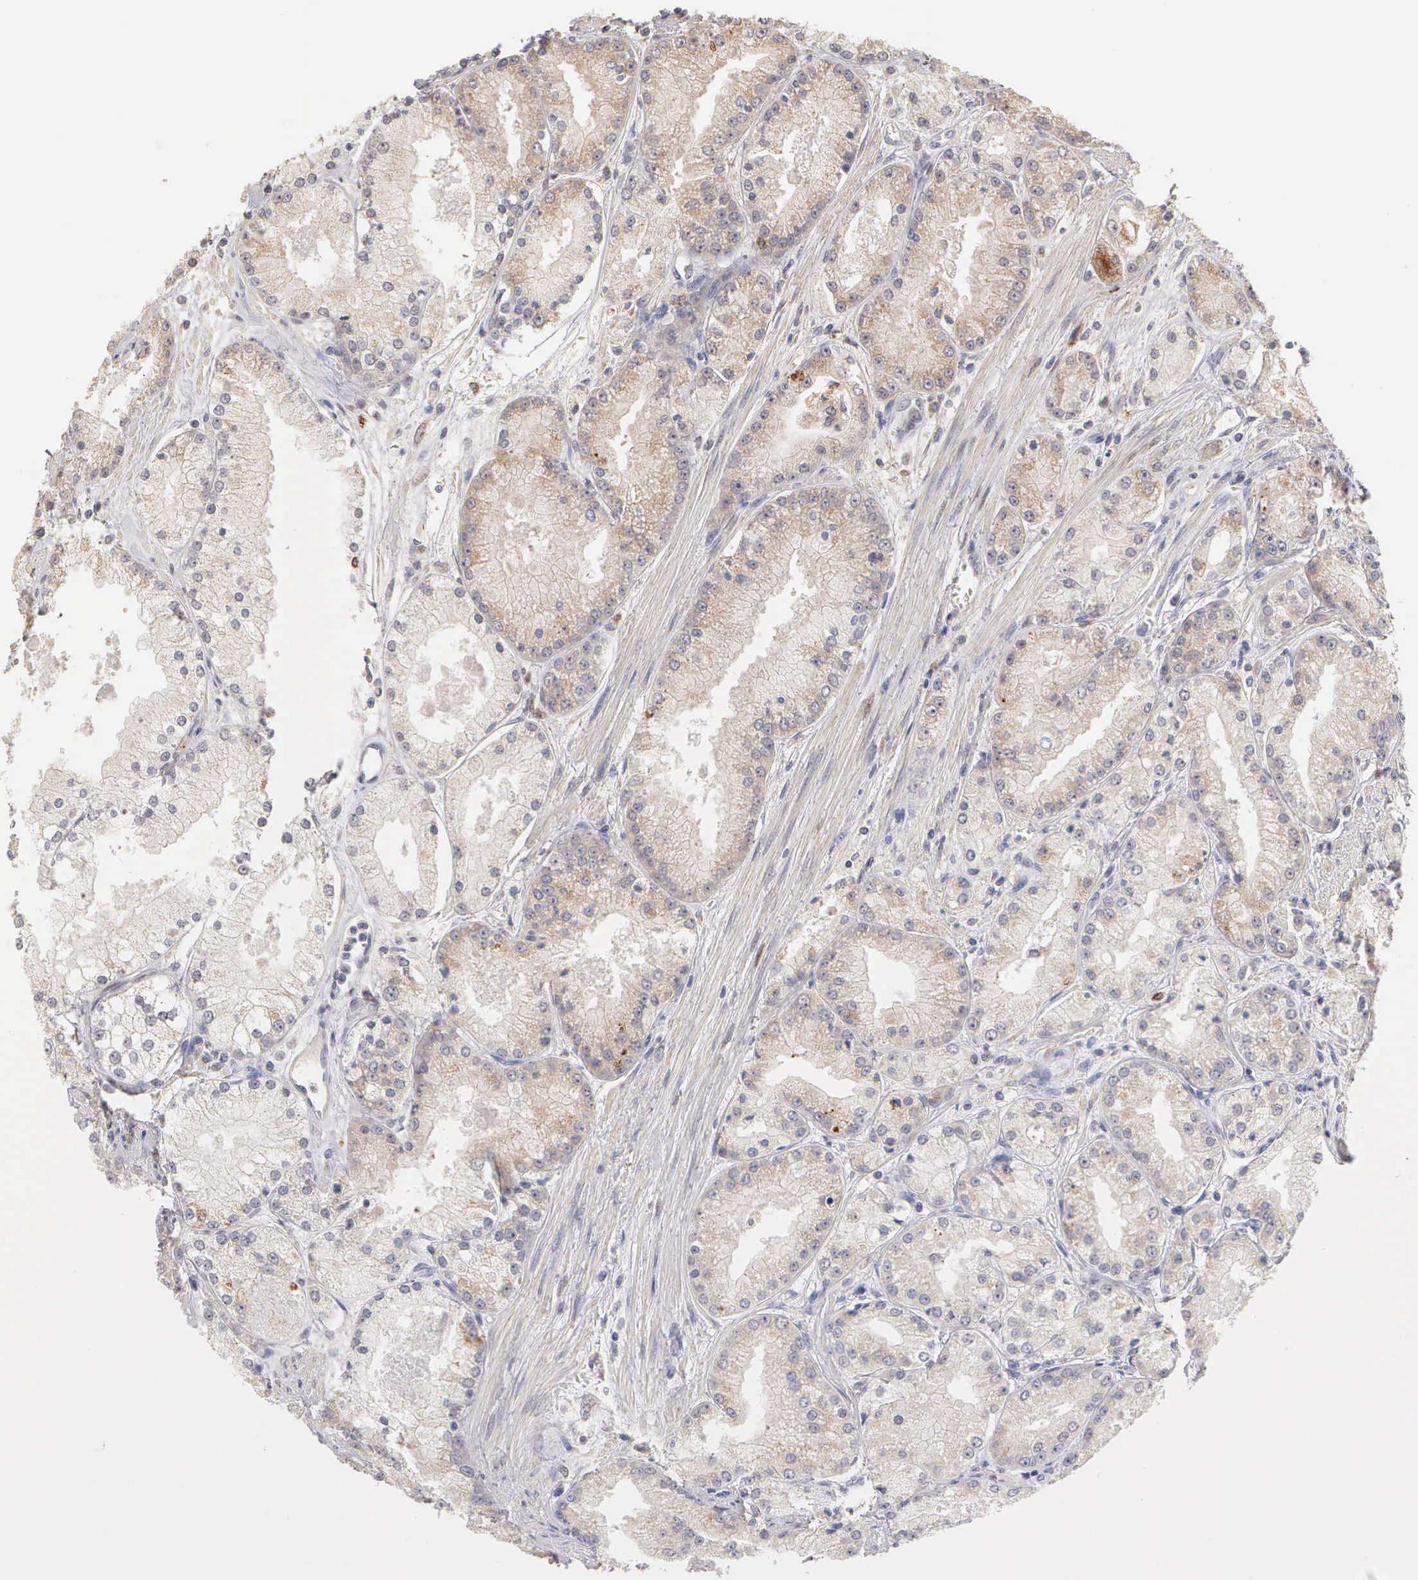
{"staining": {"intensity": "weak", "quantity": ">75%", "location": "cytoplasmic/membranous"}, "tissue": "prostate cancer", "cell_type": "Tumor cells", "image_type": "cancer", "snomed": [{"axis": "morphology", "description": "Adenocarcinoma, Medium grade"}, {"axis": "topography", "description": "Prostate"}], "caption": "Human prostate cancer (medium-grade adenocarcinoma) stained with a protein marker shows weak staining in tumor cells.", "gene": "ESR1", "patient": {"sex": "male", "age": 72}}